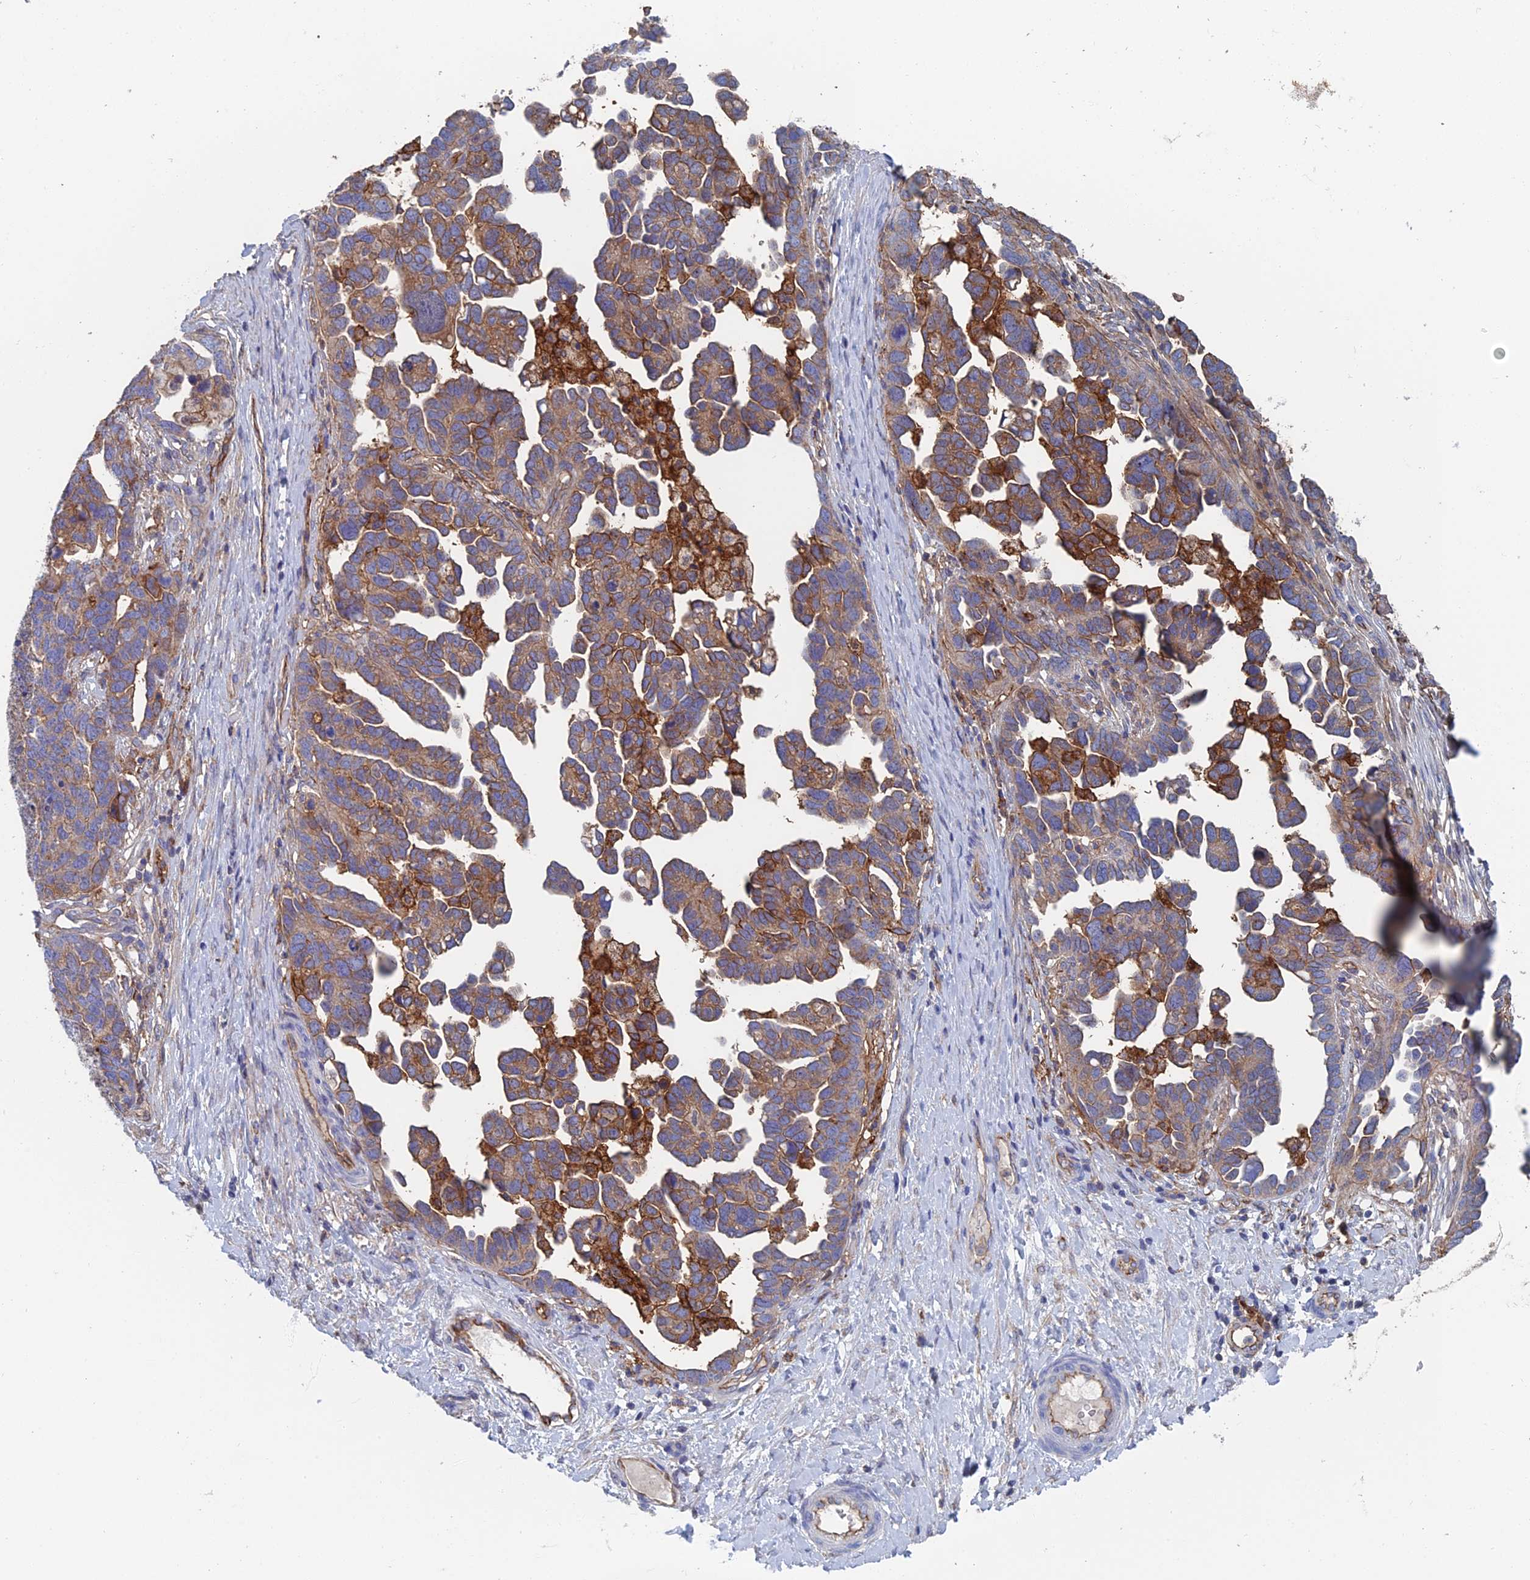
{"staining": {"intensity": "moderate", "quantity": "25%-75%", "location": "cytoplasmic/membranous"}, "tissue": "ovarian cancer", "cell_type": "Tumor cells", "image_type": "cancer", "snomed": [{"axis": "morphology", "description": "Cystadenocarcinoma, serous, NOS"}, {"axis": "topography", "description": "Ovary"}], "caption": "Immunohistochemistry (IHC) micrograph of neoplastic tissue: human ovarian cancer stained using immunohistochemistry (IHC) demonstrates medium levels of moderate protein expression localized specifically in the cytoplasmic/membranous of tumor cells, appearing as a cytoplasmic/membranous brown color.", "gene": "SNX11", "patient": {"sex": "female", "age": 54}}